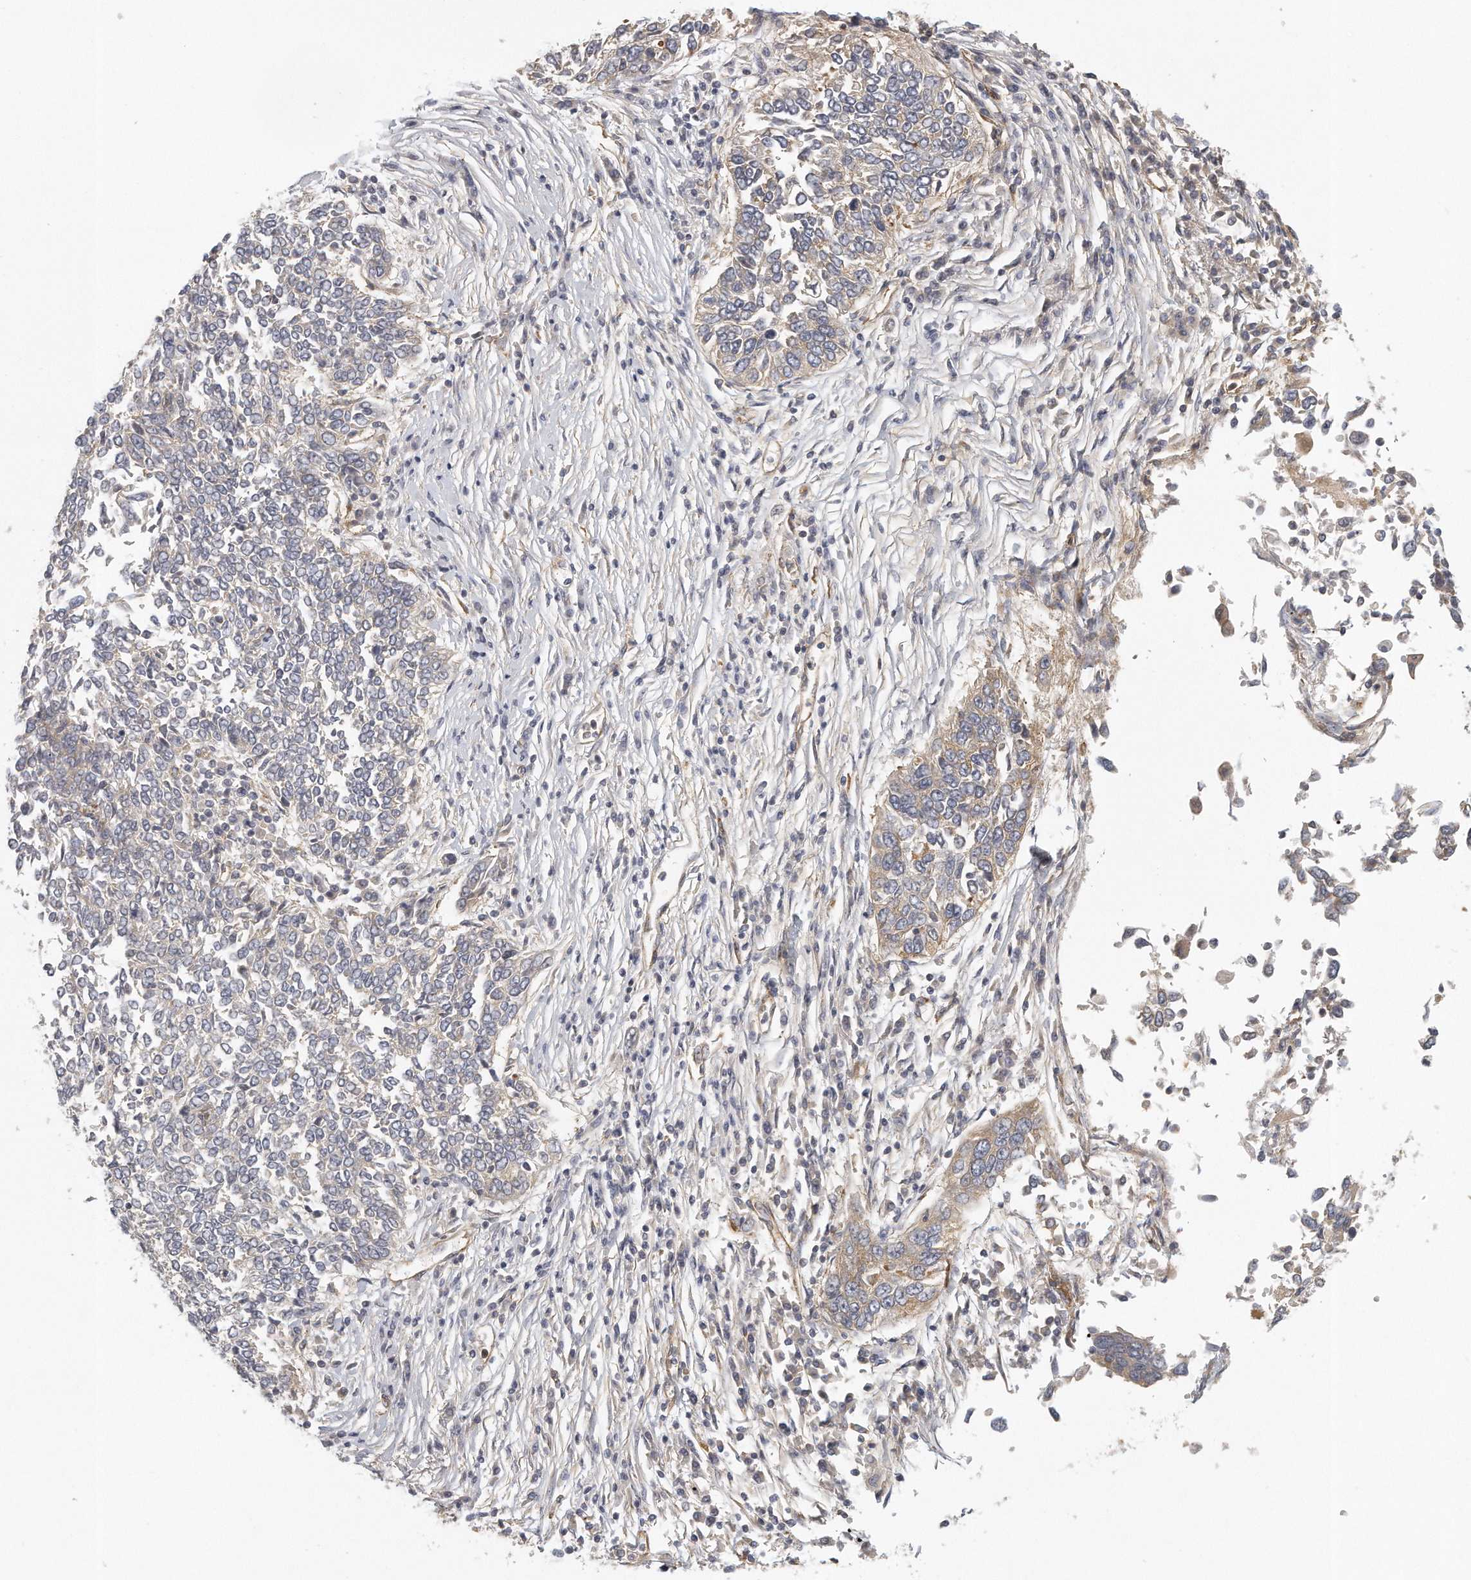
{"staining": {"intensity": "weak", "quantity": "25%-75%", "location": "cytoplasmic/membranous"}, "tissue": "lung cancer", "cell_type": "Tumor cells", "image_type": "cancer", "snomed": [{"axis": "morphology", "description": "Normal tissue, NOS"}, {"axis": "morphology", "description": "Squamous cell carcinoma, NOS"}, {"axis": "topography", "description": "Cartilage tissue"}, {"axis": "topography", "description": "Bronchus"}, {"axis": "topography", "description": "Lung"}, {"axis": "topography", "description": "Peripheral nerve tissue"}], "caption": "Lung cancer (squamous cell carcinoma) stained for a protein (brown) displays weak cytoplasmic/membranous positive positivity in about 25%-75% of tumor cells.", "gene": "MTERF4", "patient": {"sex": "female", "age": 49}}